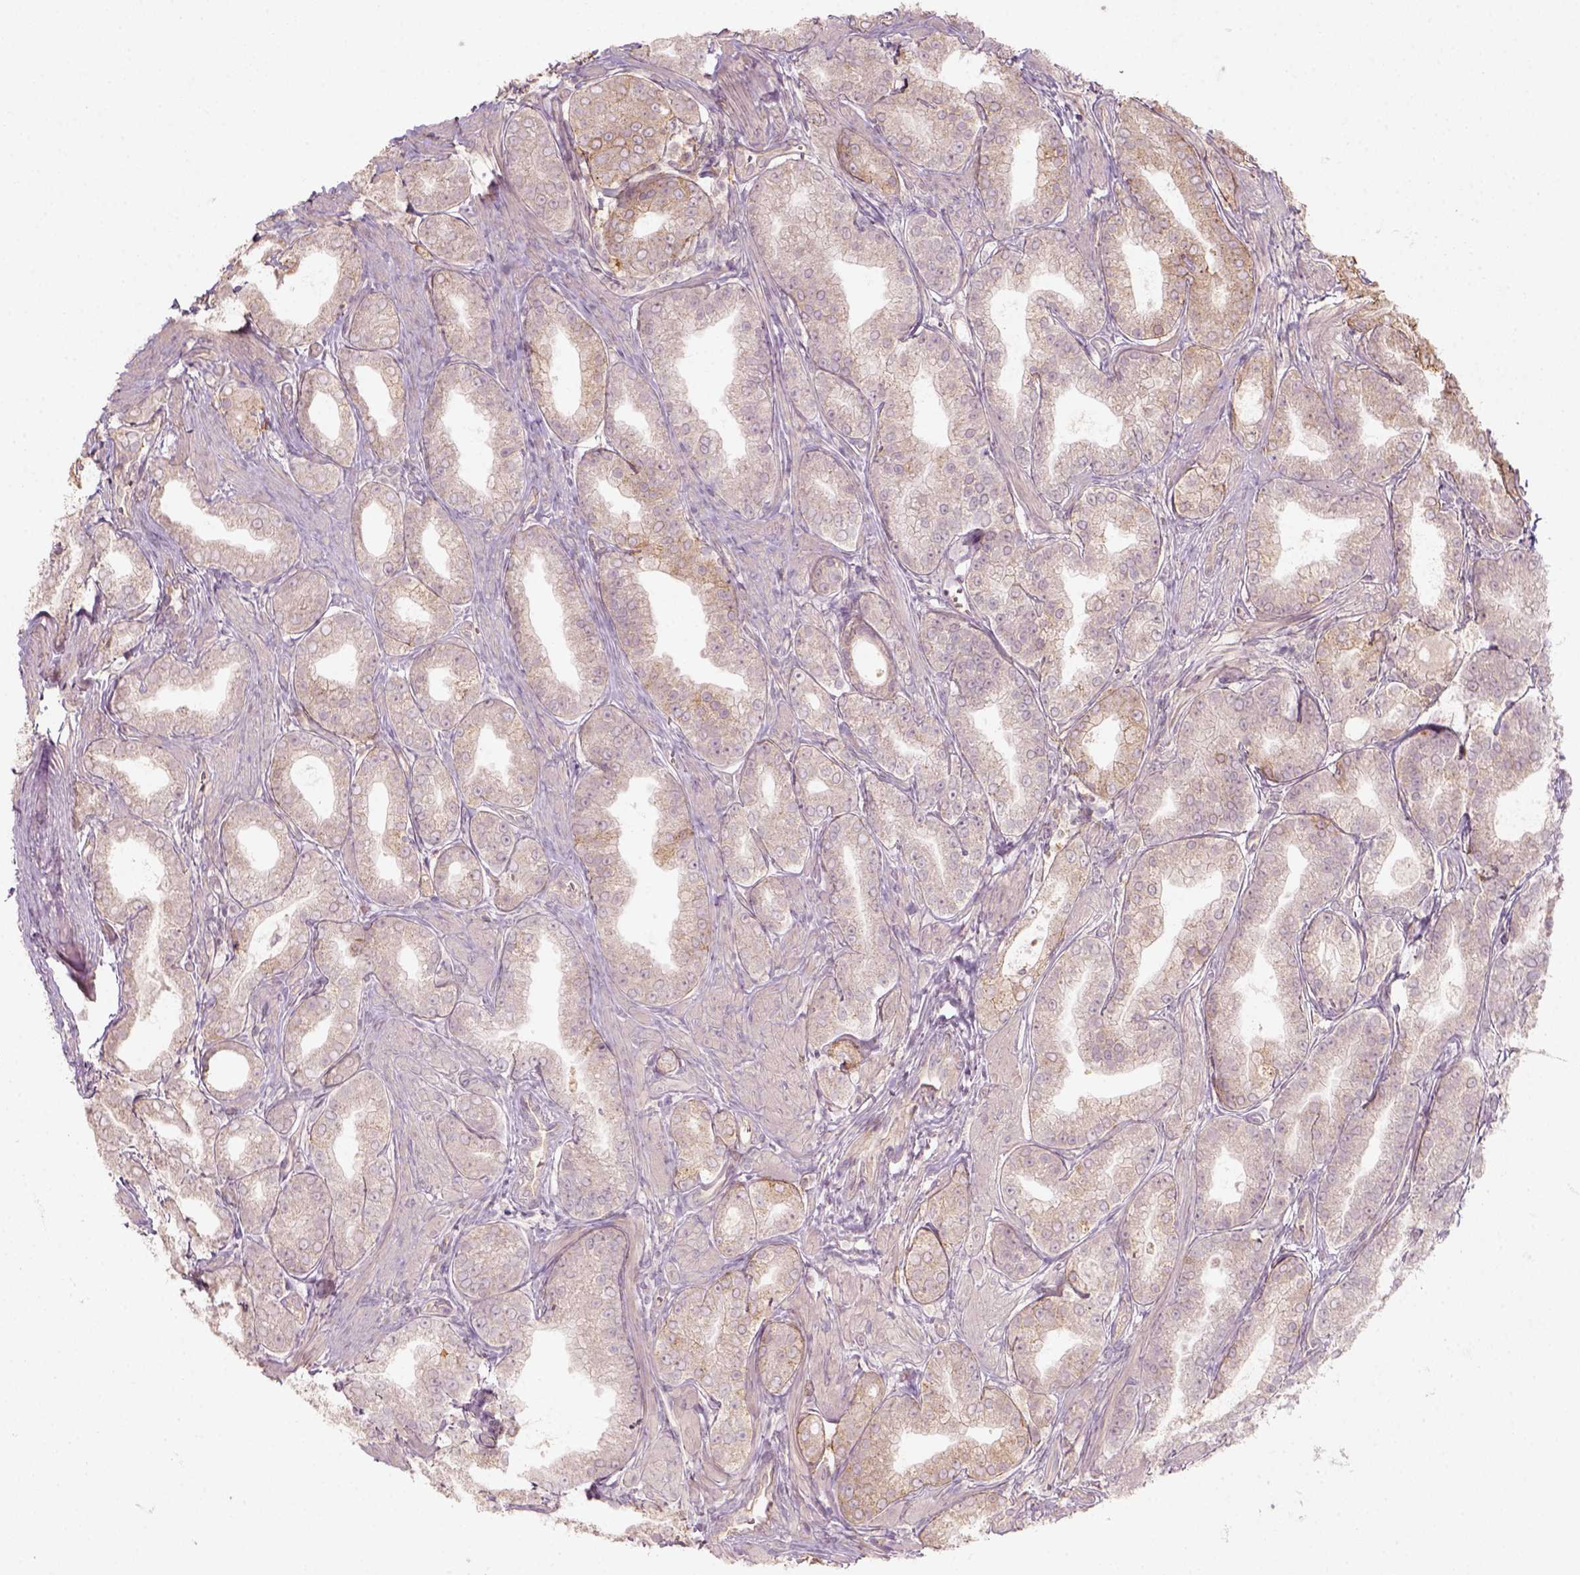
{"staining": {"intensity": "weak", "quantity": "25%-75%", "location": "cytoplasmic/membranous"}, "tissue": "prostate cancer", "cell_type": "Tumor cells", "image_type": "cancer", "snomed": [{"axis": "morphology", "description": "Adenocarcinoma, NOS"}, {"axis": "topography", "description": "Prostate"}], "caption": "IHC photomicrograph of prostate cancer stained for a protein (brown), which demonstrates low levels of weak cytoplasmic/membranous staining in approximately 25%-75% of tumor cells.", "gene": "AQP9", "patient": {"sex": "male", "age": 71}}